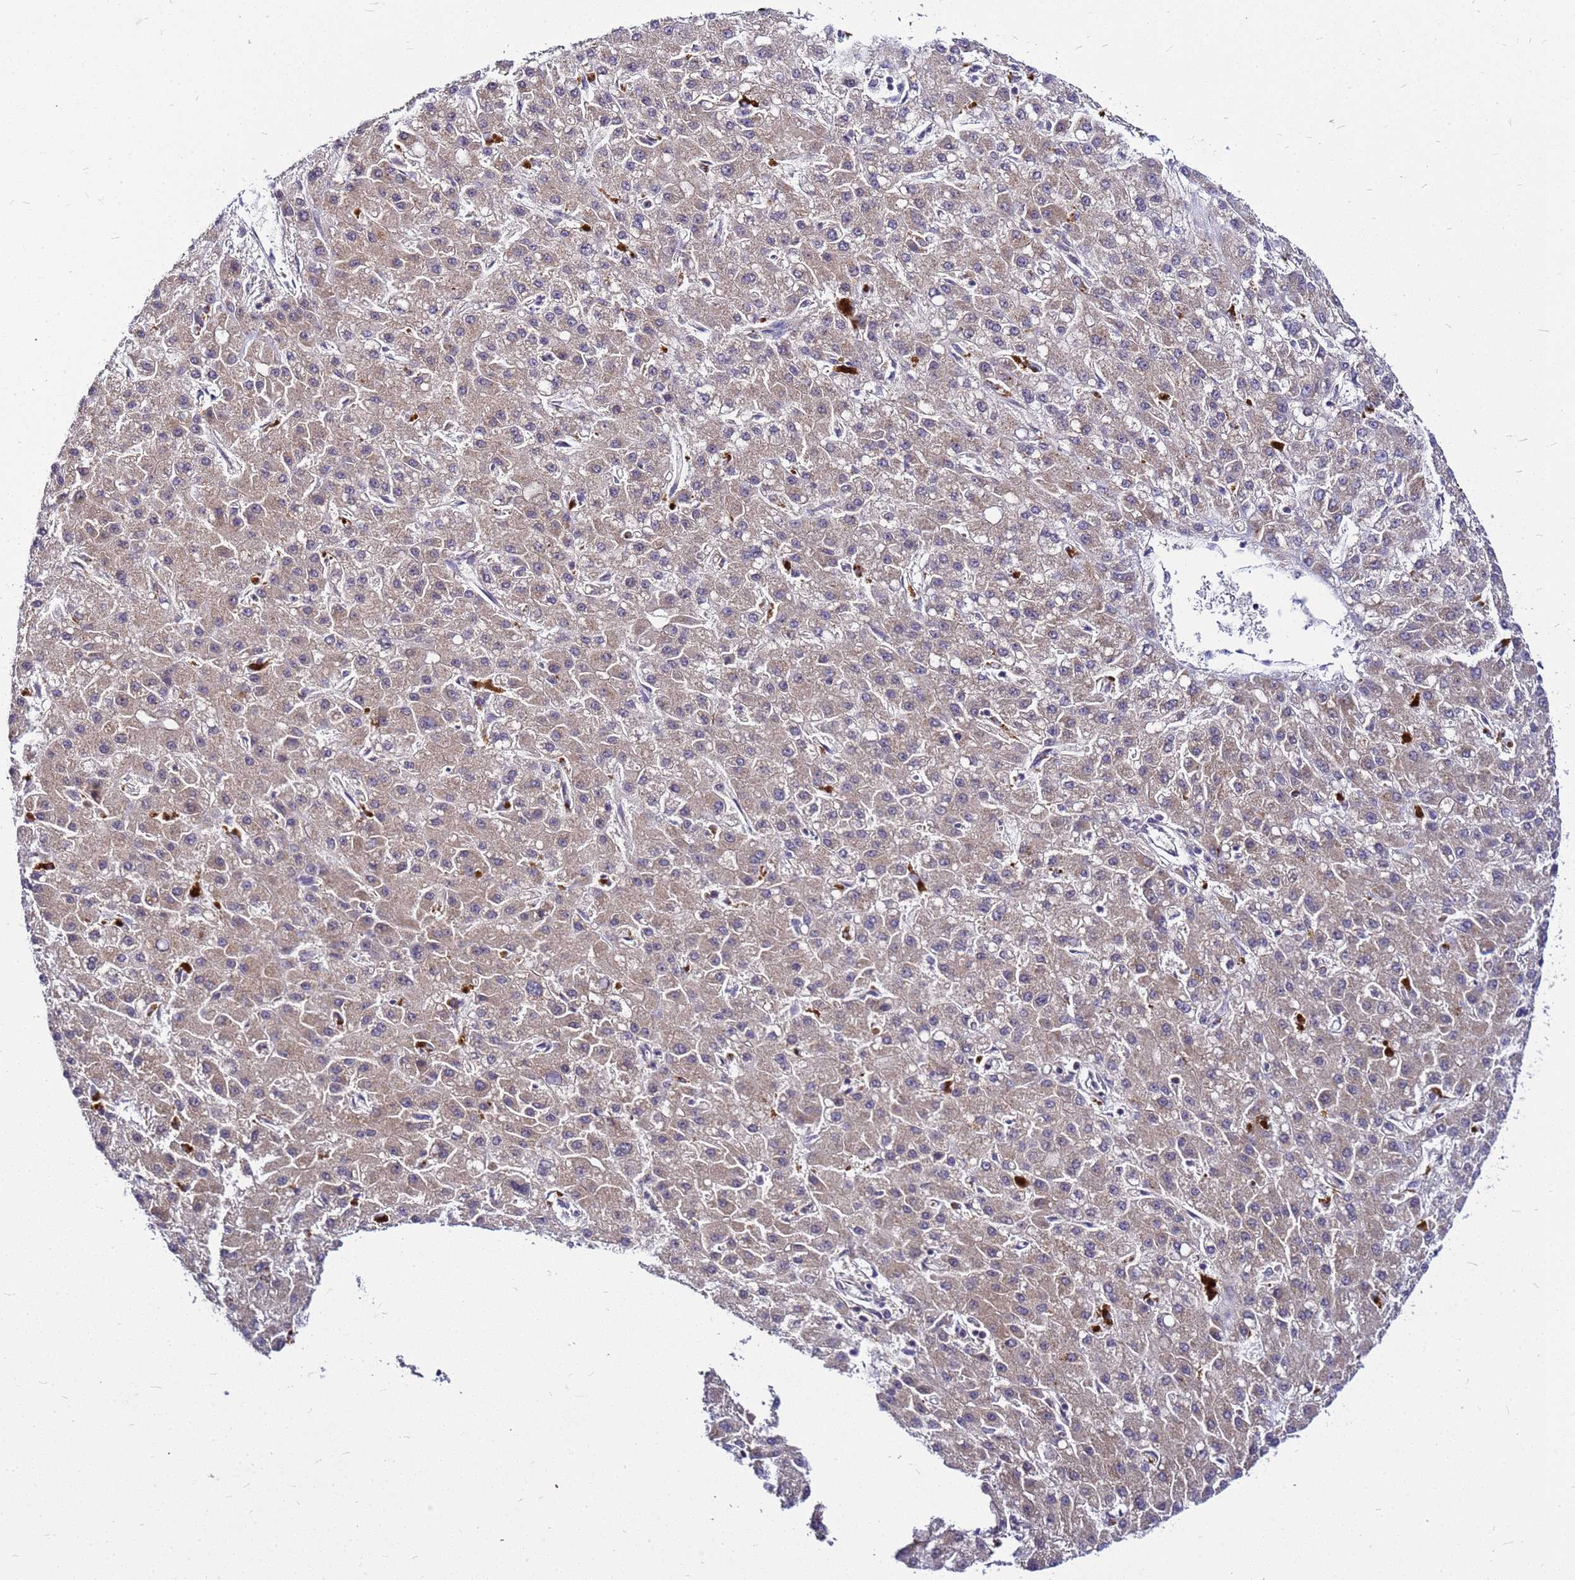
{"staining": {"intensity": "weak", "quantity": ">75%", "location": "cytoplasmic/membranous"}, "tissue": "liver cancer", "cell_type": "Tumor cells", "image_type": "cancer", "snomed": [{"axis": "morphology", "description": "Carcinoma, Hepatocellular, NOS"}, {"axis": "topography", "description": "Liver"}], "caption": "Immunohistochemistry histopathology image of liver cancer stained for a protein (brown), which reveals low levels of weak cytoplasmic/membranous positivity in about >75% of tumor cells.", "gene": "SAT1", "patient": {"sex": "male", "age": 67}}